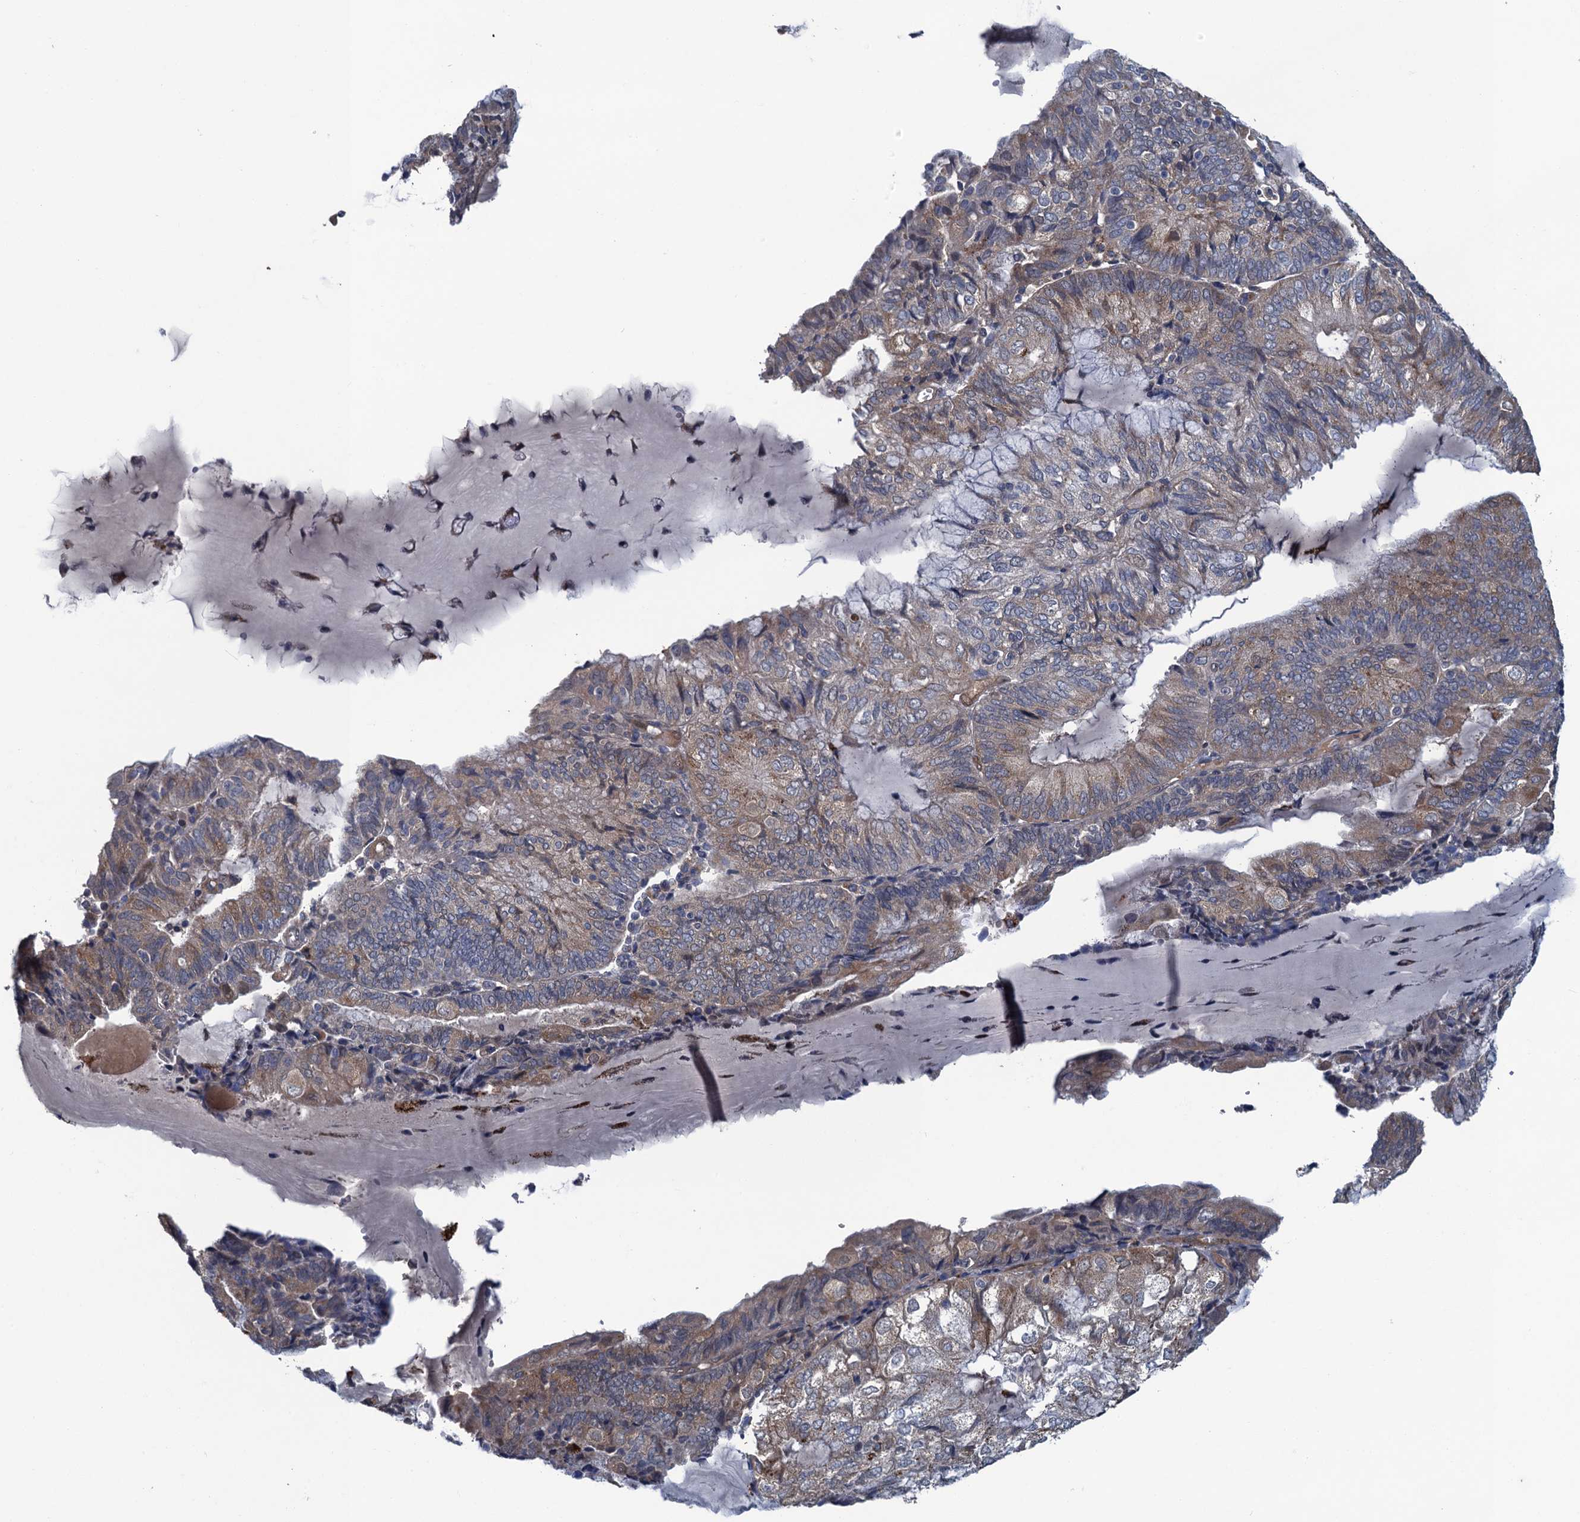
{"staining": {"intensity": "weak", "quantity": ">75%", "location": "cytoplasmic/membranous"}, "tissue": "endometrial cancer", "cell_type": "Tumor cells", "image_type": "cancer", "snomed": [{"axis": "morphology", "description": "Adenocarcinoma, NOS"}, {"axis": "topography", "description": "Endometrium"}], "caption": "Protein staining exhibits weak cytoplasmic/membranous positivity in approximately >75% of tumor cells in endometrial cancer.", "gene": "KBTBD8", "patient": {"sex": "female", "age": 81}}